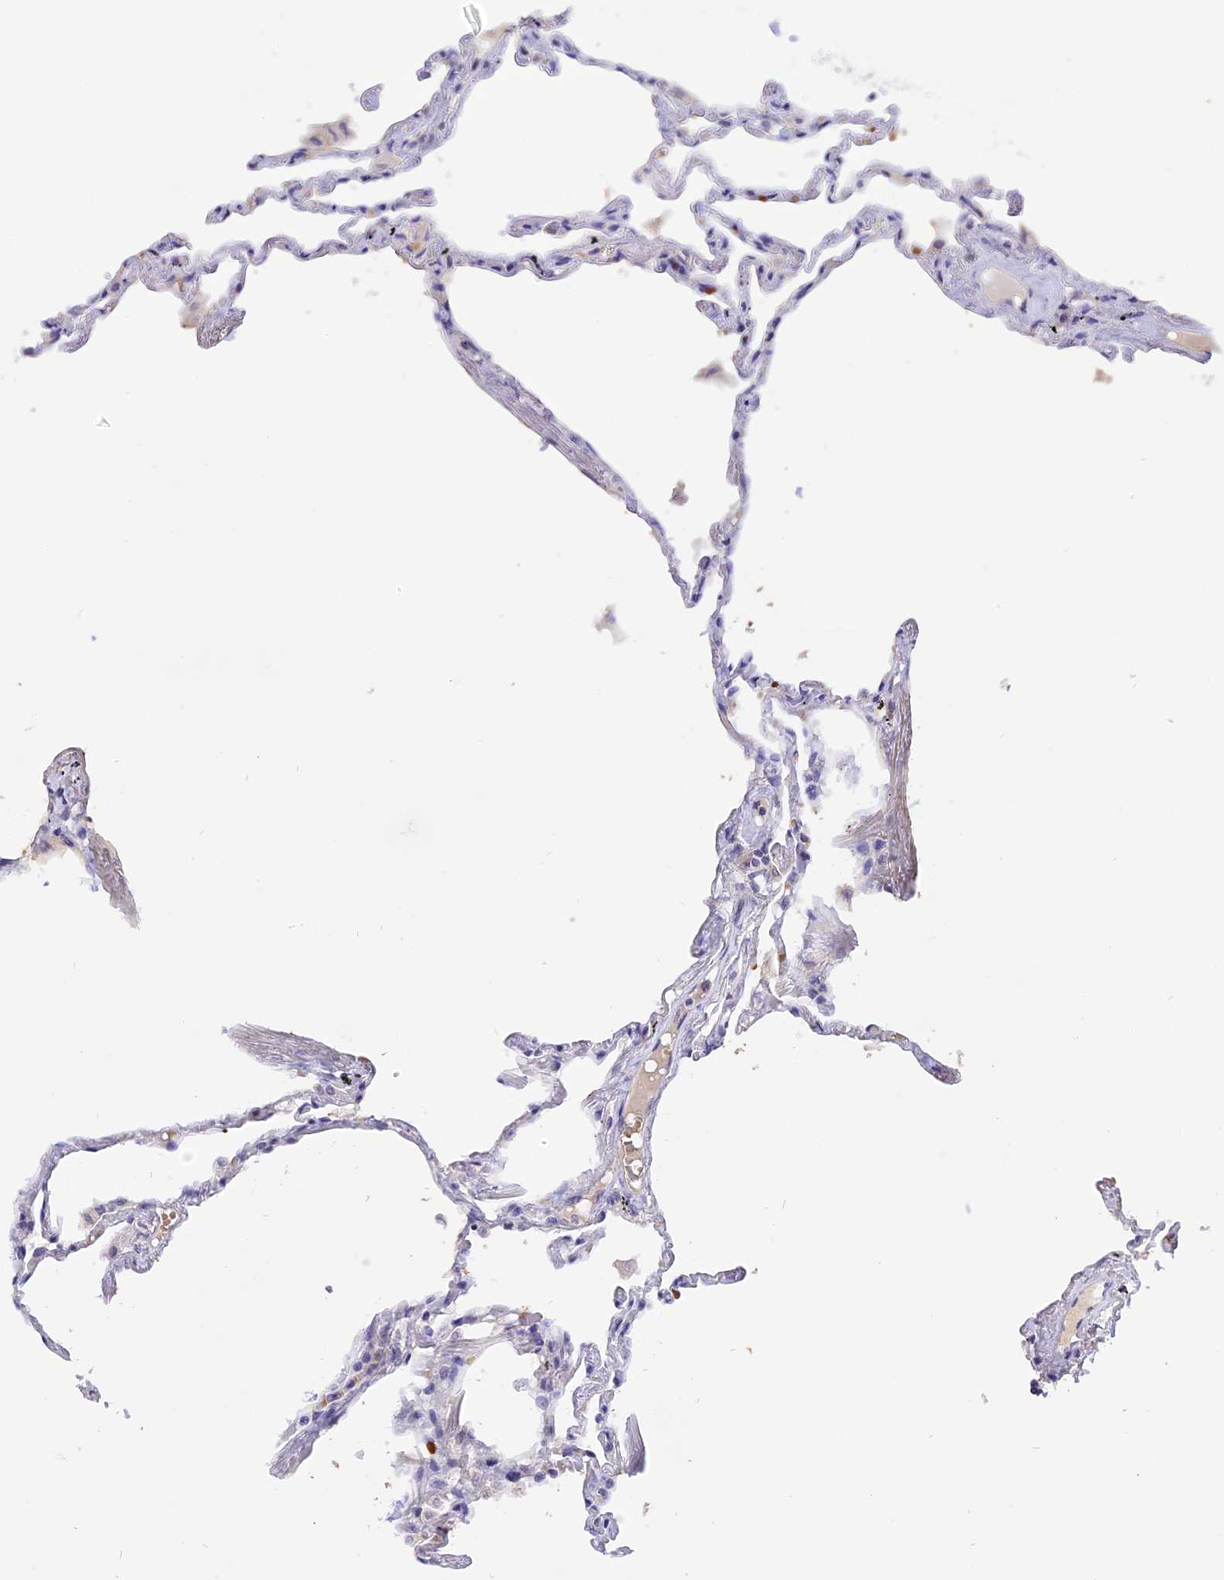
{"staining": {"intensity": "moderate", "quantity": "<25%", "location": "cytoplasmic/membranous"}, "tissue": "lung", "cell_type": "Alveolar cells", "image_type": "normal", "snomed": [{"axis": "morphology", "description": "Normal tissue, NOS"}, {"axis": "topography", "description": "Lung"}], "caption": "Immunohistochemical staining of unremarkable human lung exhibits low levels of moderate cytoplasmic/membranous staining in approximately <25% of alveolar cells. (DAB (3,3'-diaminobenzidine) = brown stain, brightfield microscopy at high magnification).", "gene": "AHSP", "patient": {"sex": "female", "age": 67}}